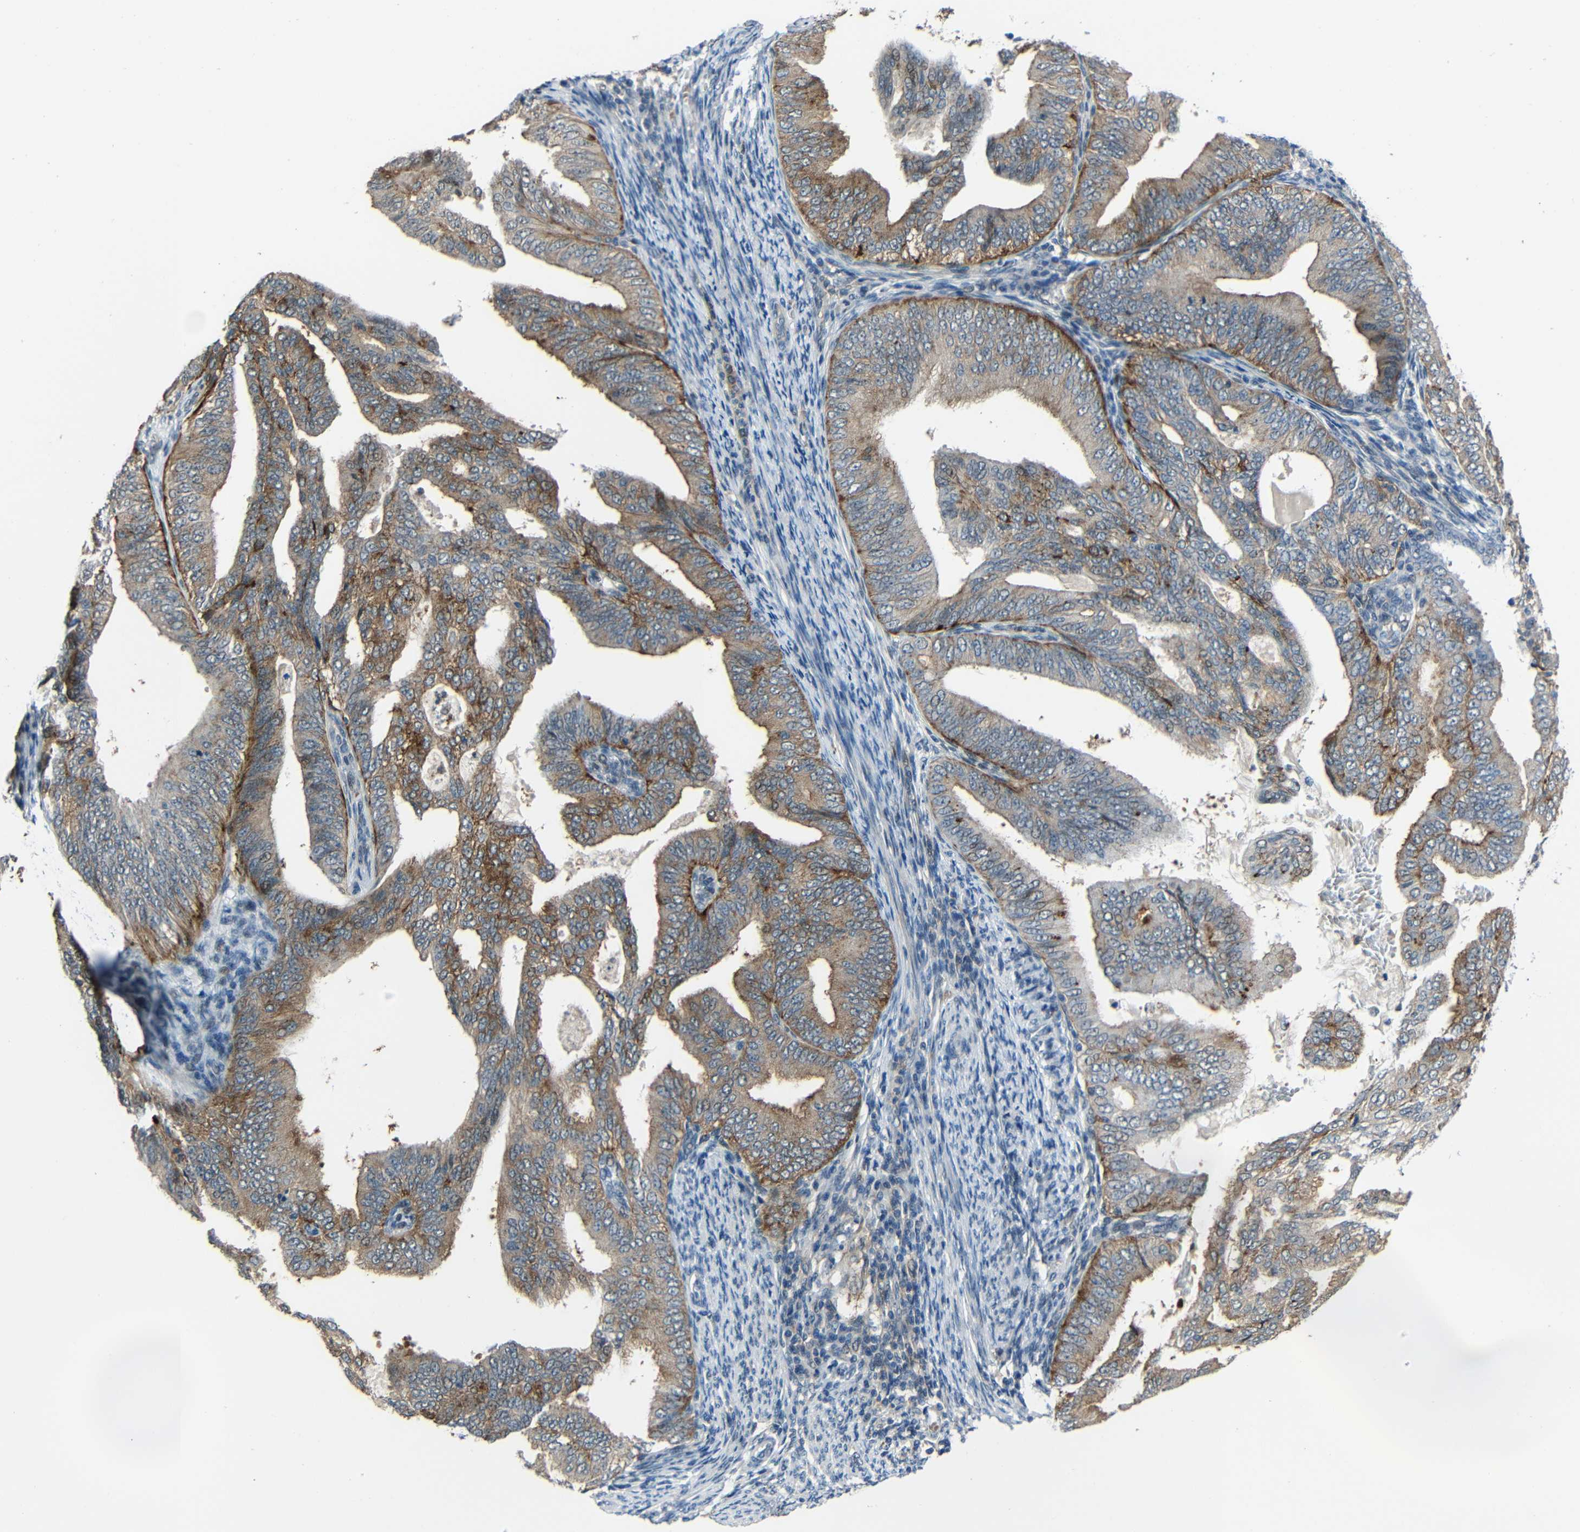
{"staining": {"intensity": "moderate", "quantity": ">75%", "location": "cytoplasmic/membranous"}, "tissue": "endometrial cancer", "cell_type": "Tumor cells", "image_type": "cancer", "snomed": [{"axis": "morphology", "description": "Adenocarcinoma, NOS"}, {"axis": "topography", "description": "Endometrium"}], "caption": "Brown immunohistochemical staining in endometrial cancer (adenocarcinoma) shows moderate cytoplasmic/membranous staining in approximately >75% of tumor cells.", "gene": "DNAJC5", "patient": {"sex": "female", "age": 58}}